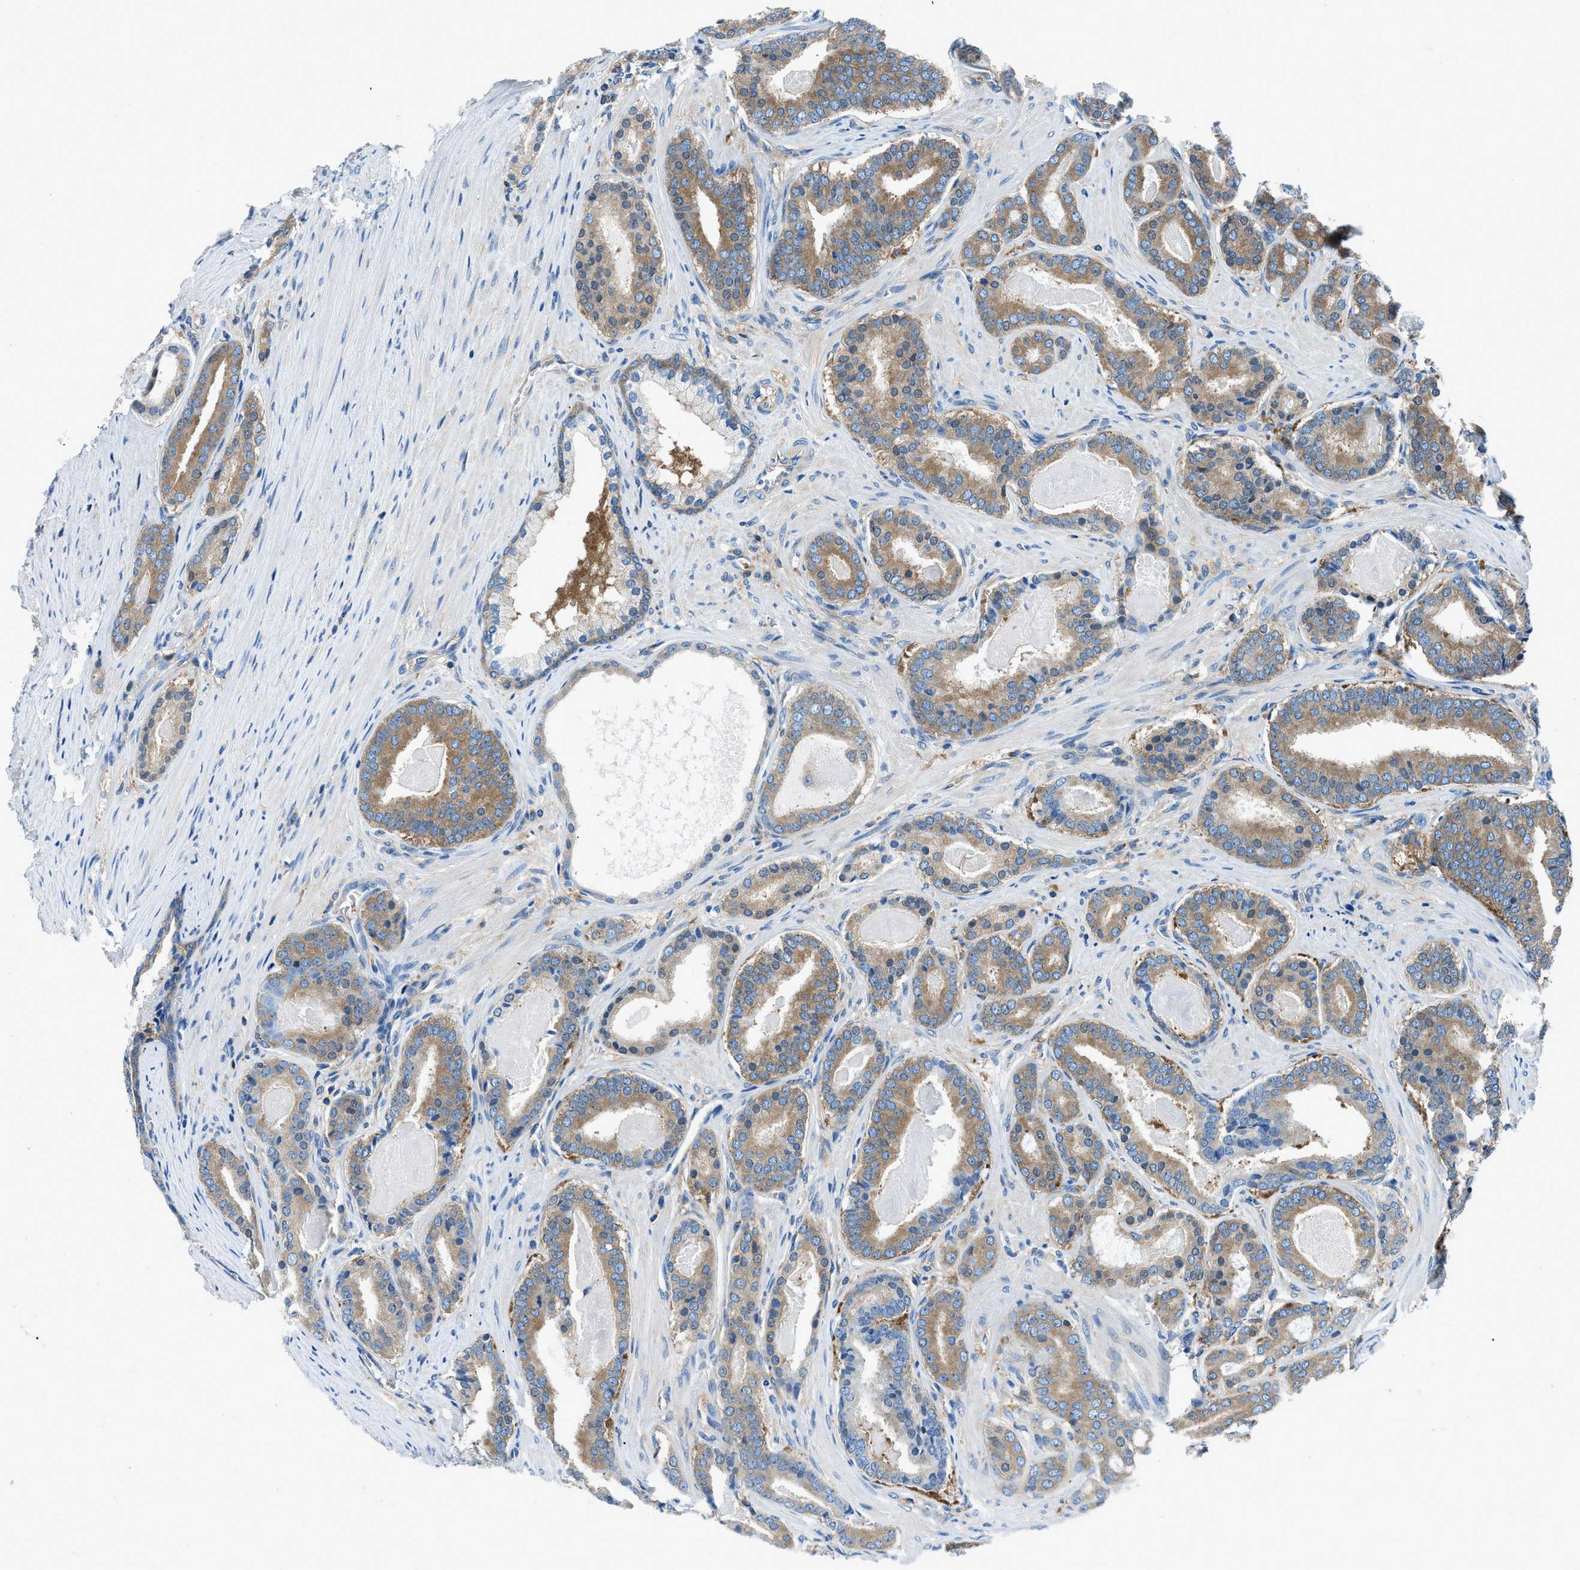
{"staining": {"intensity": "moderate", "quantity": ">75%", "location": "cytoplasmic/membranous"}, "tissue": "prostate cancer", "cell_type": "Tumor cells", "image_type": "cancer", "snomed": [{"axis": "morphology", "description": "Adenocarcinoma, High grade"}, {"axis": "topography", "description": "Prostate"}], "caption": "There is medium levels of moderate cytoplasmic/membranous positivity in tumor cells of prostate cancer, as demonstrated by immunohistochemical staining (brown color).", "gene": "SARS1", "patient": {"sex": "male", "age": 60}}